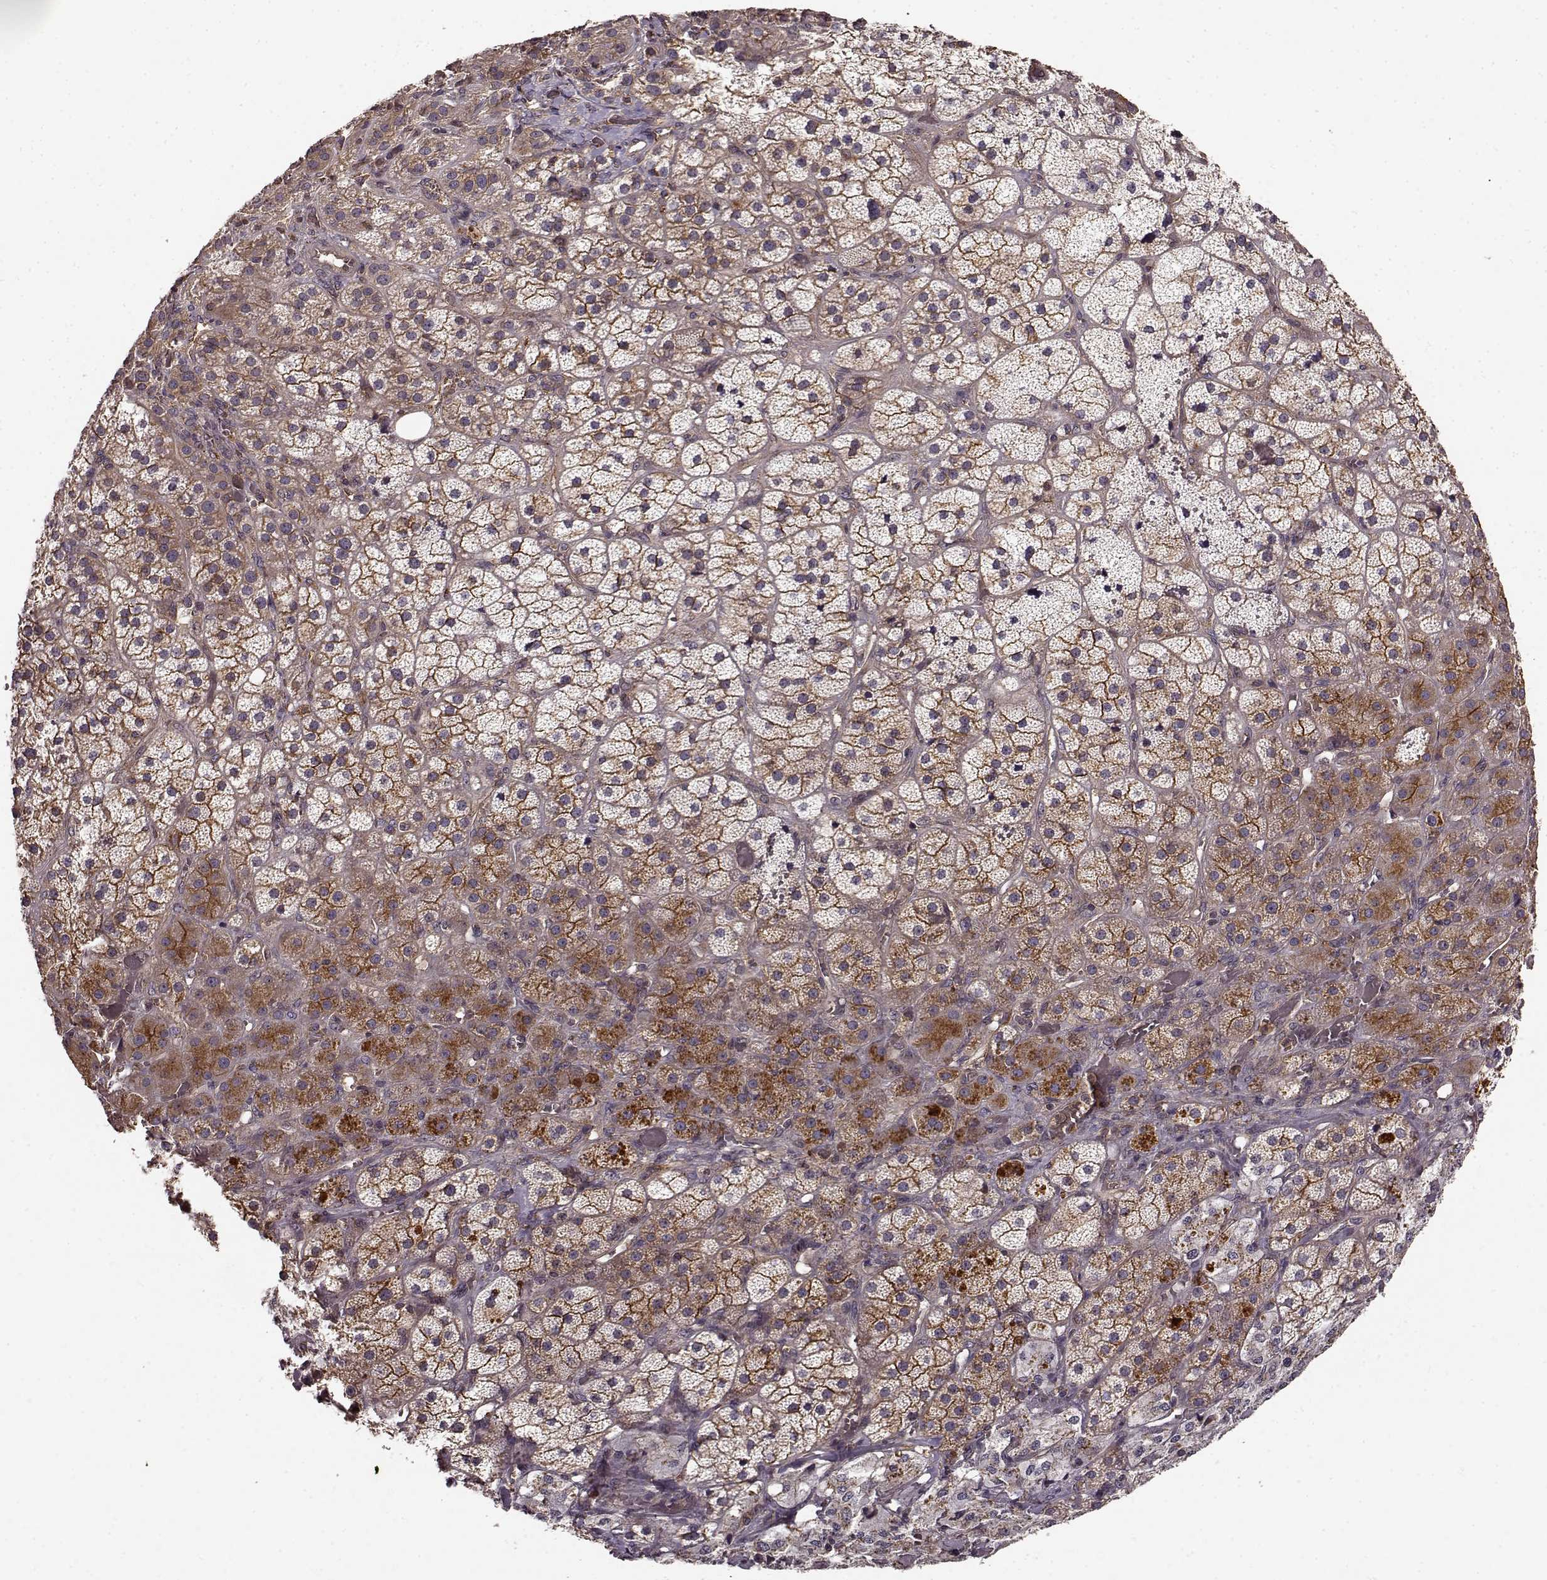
{"staining": {"intensity": "moderate", "quantity": ">75%", "location": "cytoplasmic/membranous"}, "tissue": "adrenal gland", "cell_type": "Glandular cells", "image_type": "normal", "snomed": [{"axis": "morphology", "description": "Normal tissue, NOS"}, {"axis": "topography", "description": "Adrenal gland"}], "caption": "Immunohistochemistry histopathology image of normal adrenal gland: adrenal gland stained using IHC shows medium levels of moderate protein expression localized specifically in the cytoplasmic/membranous of glandular cells, appearing as a cytoplasmic/membranous brown color.", "gene": "IFRD2", "patient": {"sex": "male", "age": 57}}